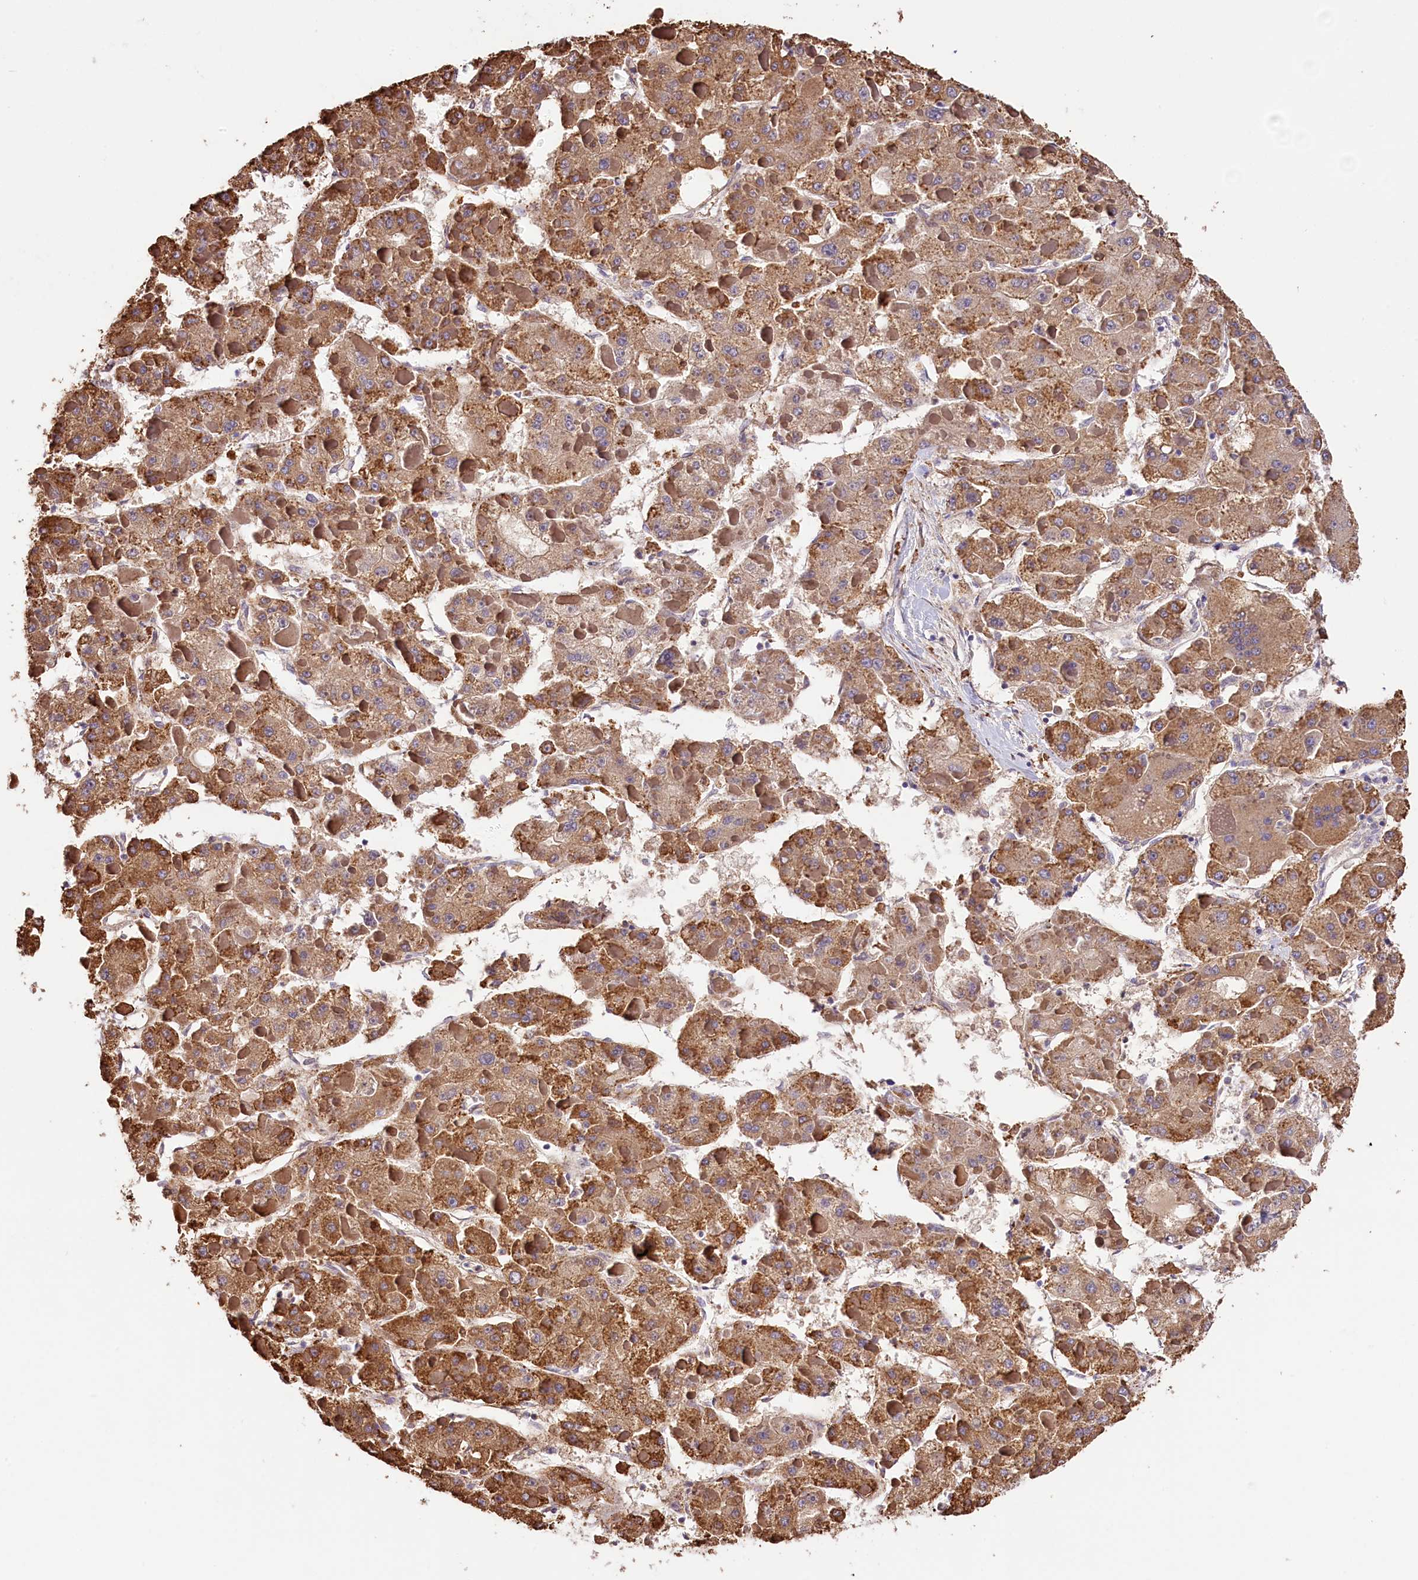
{"staining": {"intensity": "moderate", "quantity": ">75%", "location": "cytoplasmic/membranous"}, "tissue": "liver cancer", "cell_type": "Tumor cells", "image_type": "cancer", "snomed": [{"axis": "morphology", "description": "Carcinoma, Hepatocellular, NOS"}, {"axis": "topography", "description": "Liver"}], "caption": "Brown immunohistochemical staining in liver hepatocellular carcinoma exhibits moderate cytoplasmic/membranous positivity in about >75% of tumor cells. The staining was performed using DAB (3,3'-diaminobenzidine), with brown indicating positive protein expression. Nuclei are stained blue with hematoxylin.", "gene": "ITGA1", "patient": {"sex": "female", "age": 73}}